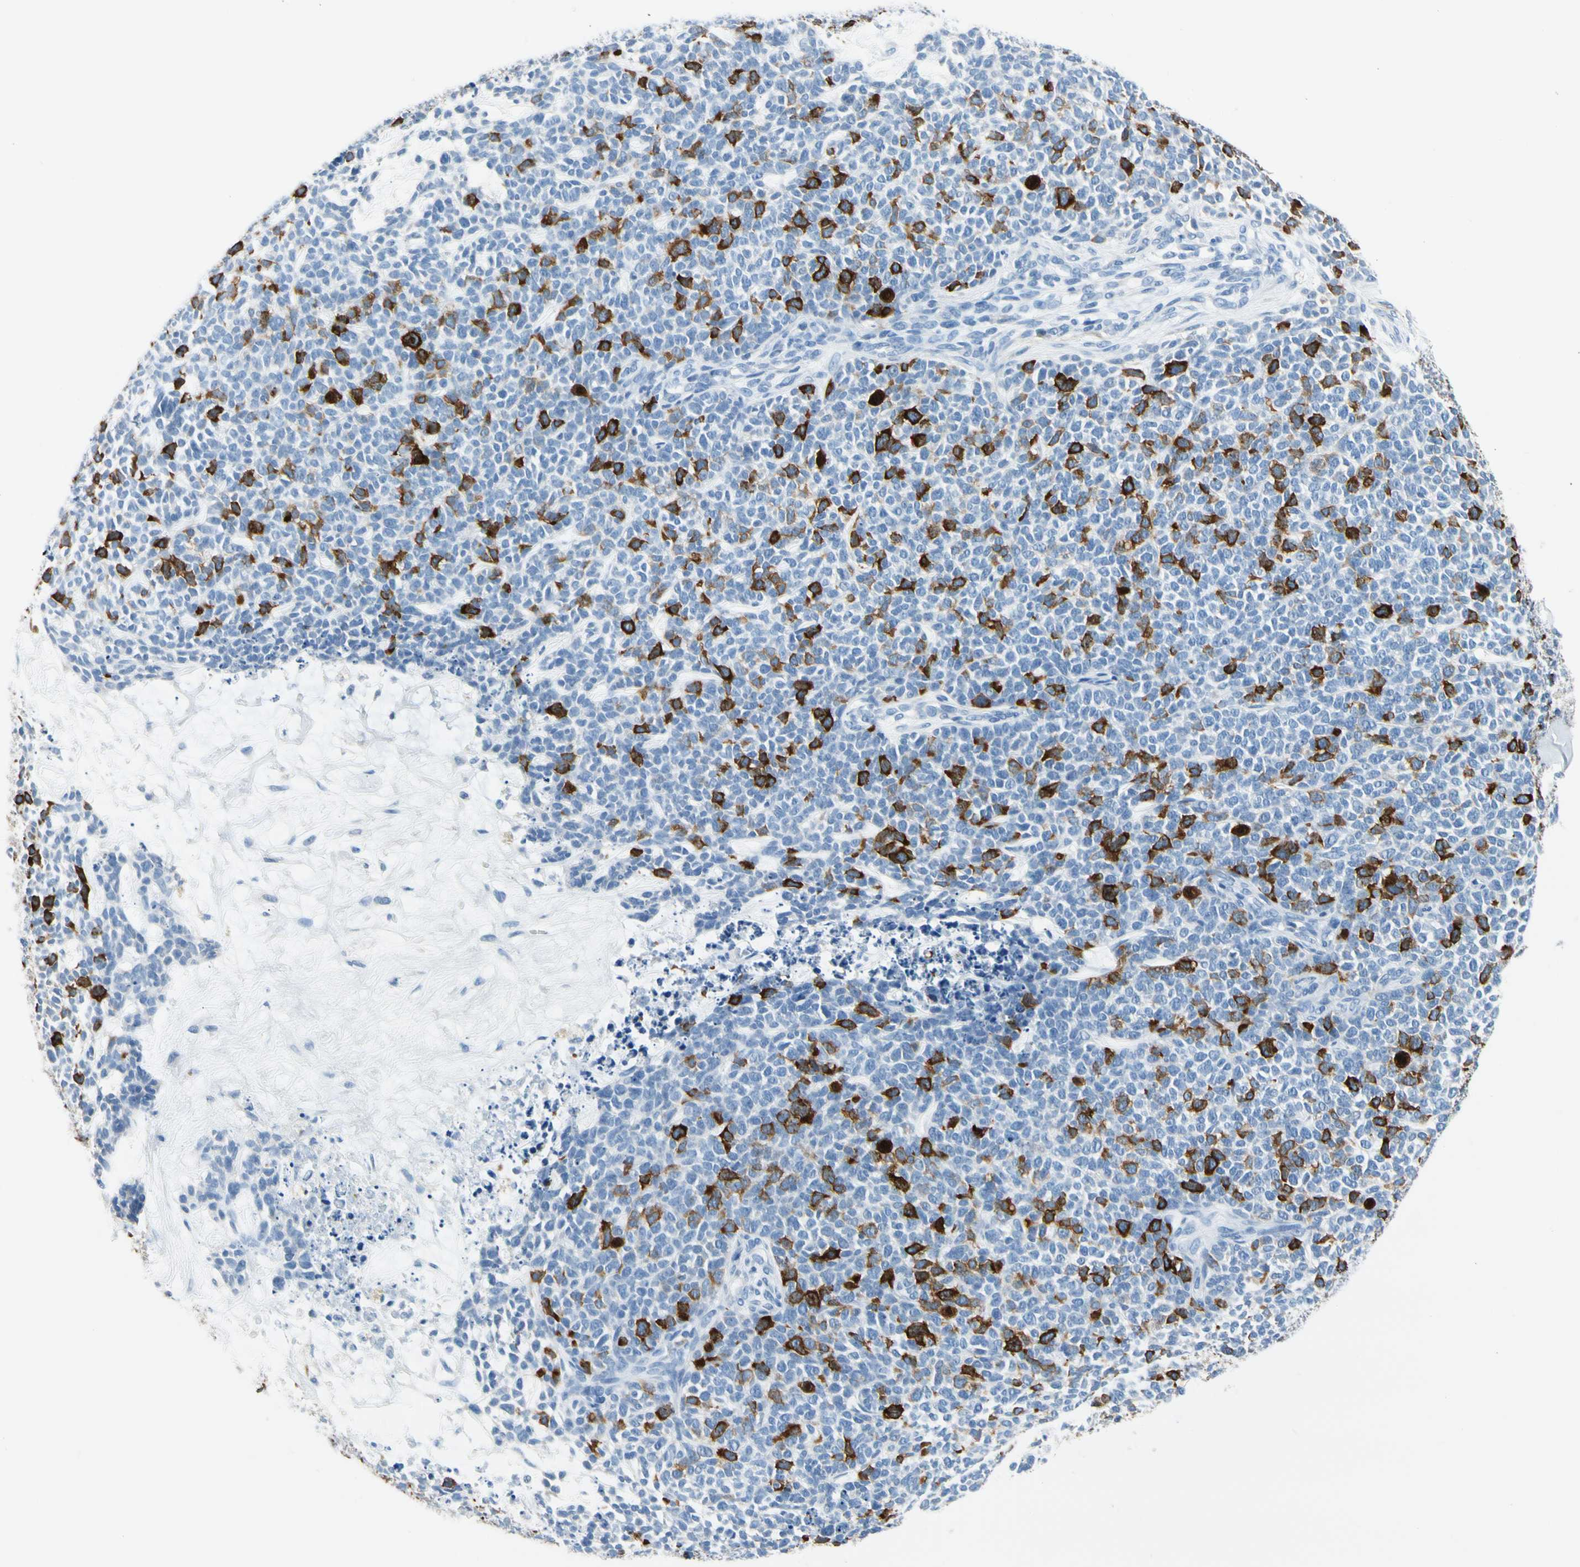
{"staining": {"intensity": "strong", "quantity": "<25%", "location": "cytoplasmic/membranous"}, "tissue": "skin cancer", "cell_type": "Tumor cells", "image_type": "cancer", "snomed": [{"axis": "morphology", "description": "Basal cell carcinoma"}, {"axis": "topography", "description": "Skin"}], "caption": "Immunohistochemistry (DAB (3,3'-diaminobenzidine)) staining of human basal cell carcinoma (skin) shows strong cytoplasmic/membranous protein staining in about <25% of tumor cells.", "gene": "TACC3", "patient": {"sex": "female", "age": 84}}